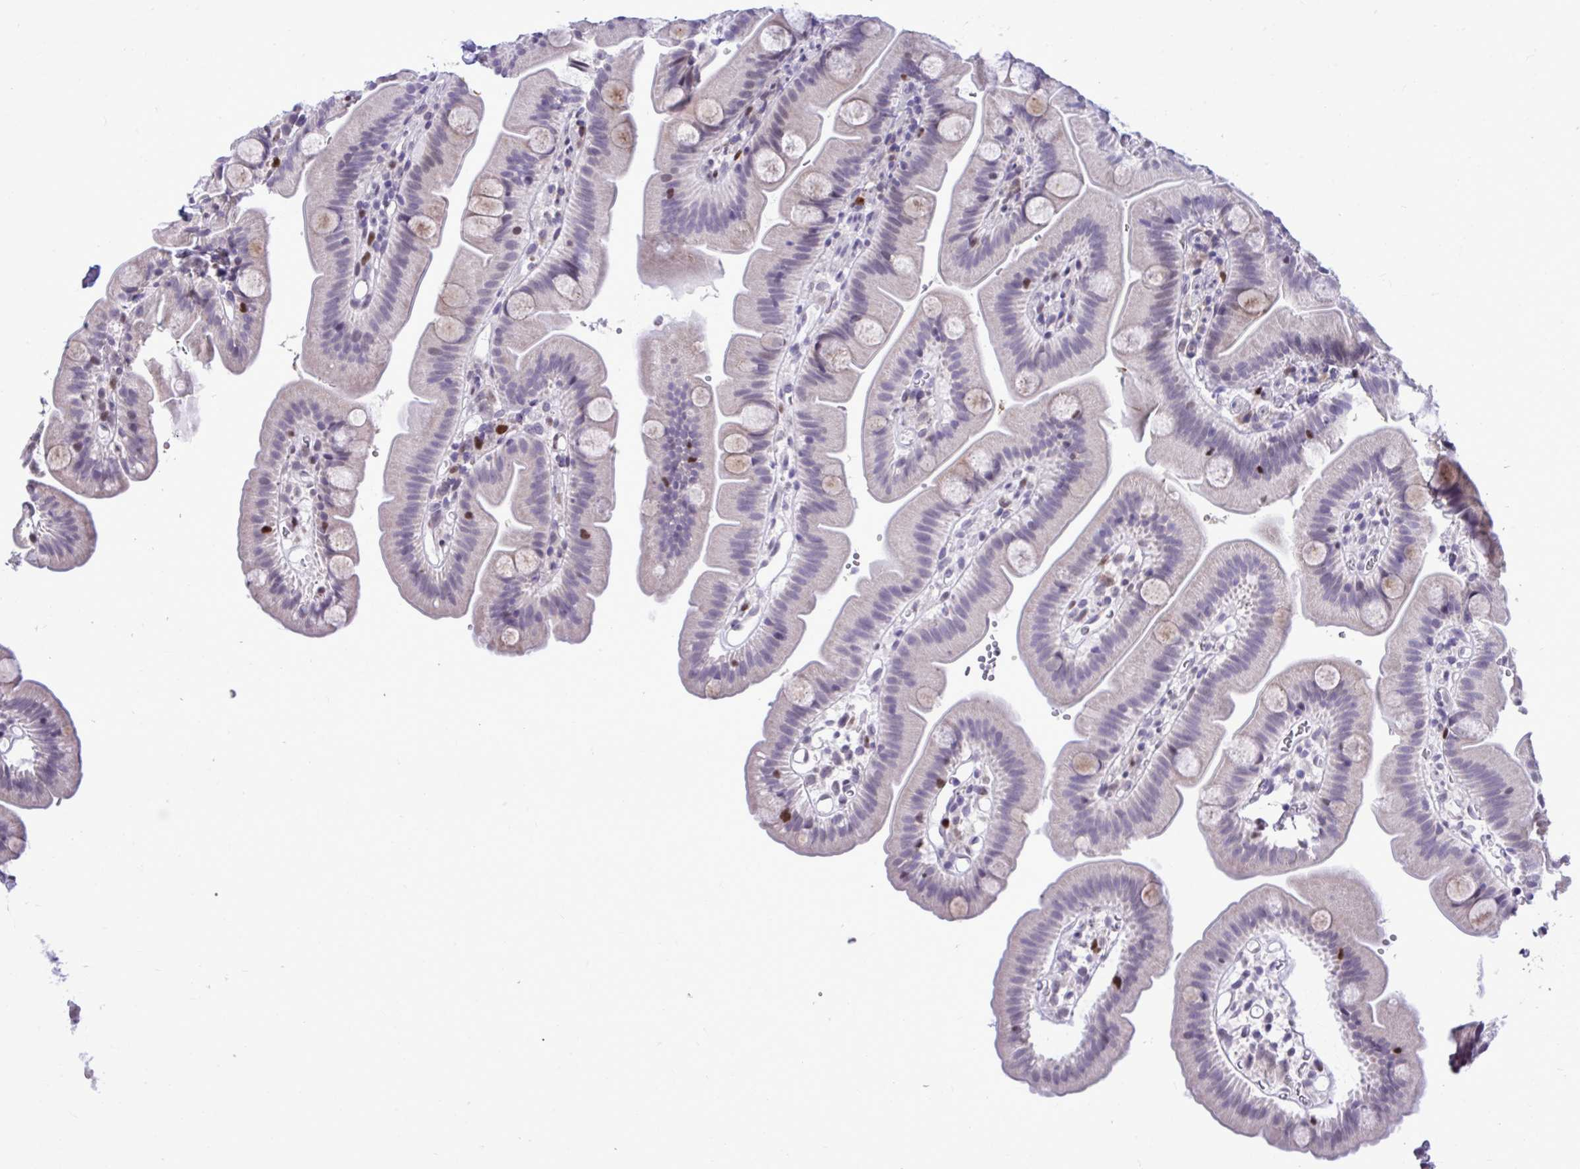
{"staining": {"intensity": "strong", "quantity": "25%-75%", "location": "nuclear"}, "tissue": "small intestine", "cell_type": "Glandular cells", "image_type": "normal", "snomed": [{"axis": "morphology", "description": "Normal tissue, NOS"}, {"axis": "topography", "description": "Small intestine"}], "caption": "Immunohistochemistry (IHC) micrograph of normal small intestine: small intestine stained using immunohistochemistry demonstrates high levels of strong protein expression localized specifically in the nuclear of glandular cells, appearing as a nuclear brown color.", "gene": "C1QL2", "patient": {"sex": "female", "age": 68}}